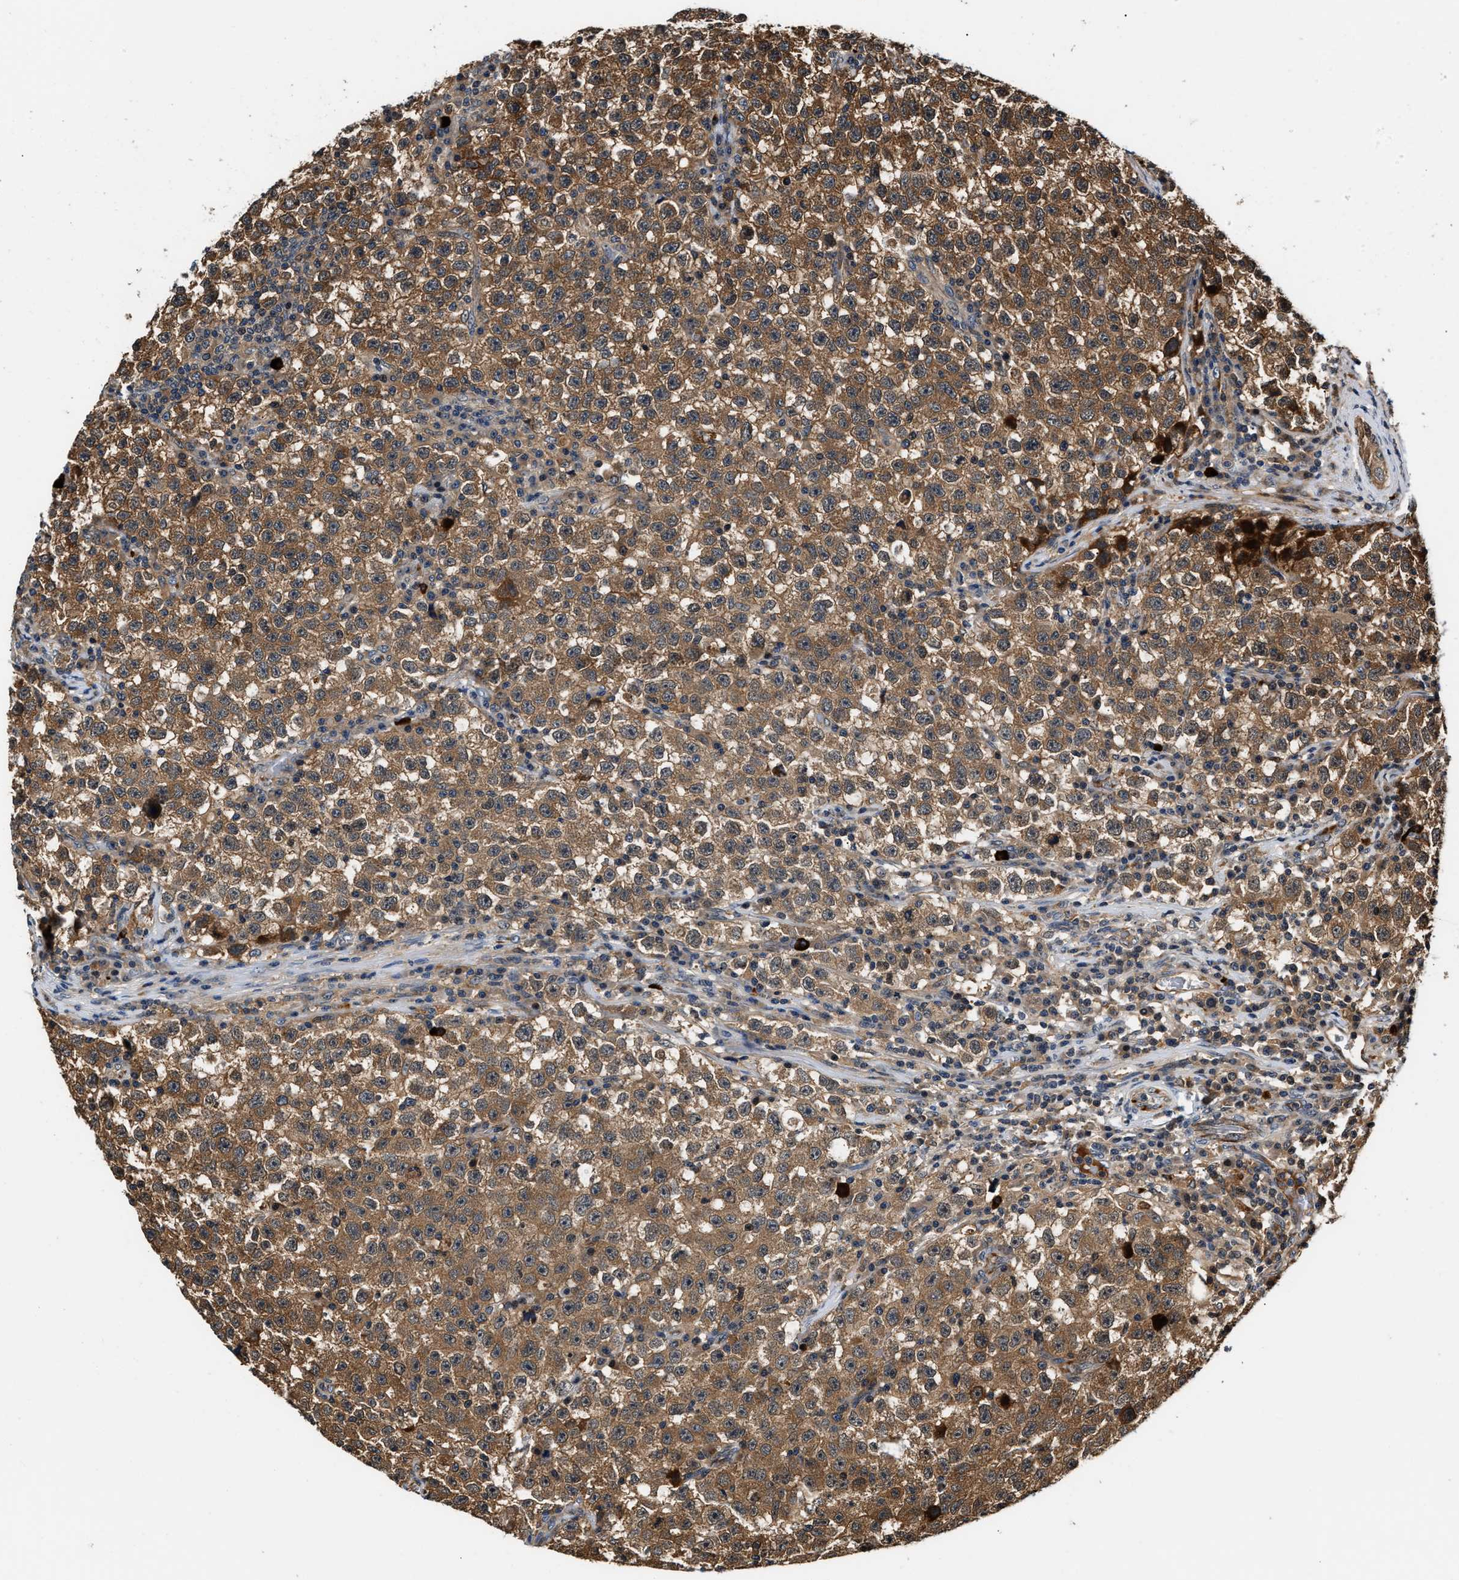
{"staining": {"intensity": "moderate", "quantity": ">75%", "location": "cytoplasmic/membranous"}, "tissue": "testis cancer", "cell_type": "Tumor cells", "image_type": "cancer", "snomed": [{"axis": "morphology", "description": "Seminoma, NOS"}, {"axis": "topography", "description": "Testis"}], "caption": "DAB (3,3'-diaminobenzidine) immunohistochemical staining of testis seminoma displays moderate cytoplasmic/membranous protein expression in about >75% of tumor cells.", "gene": "TUT7", "patient": {"sex": "male", "age": 22}}